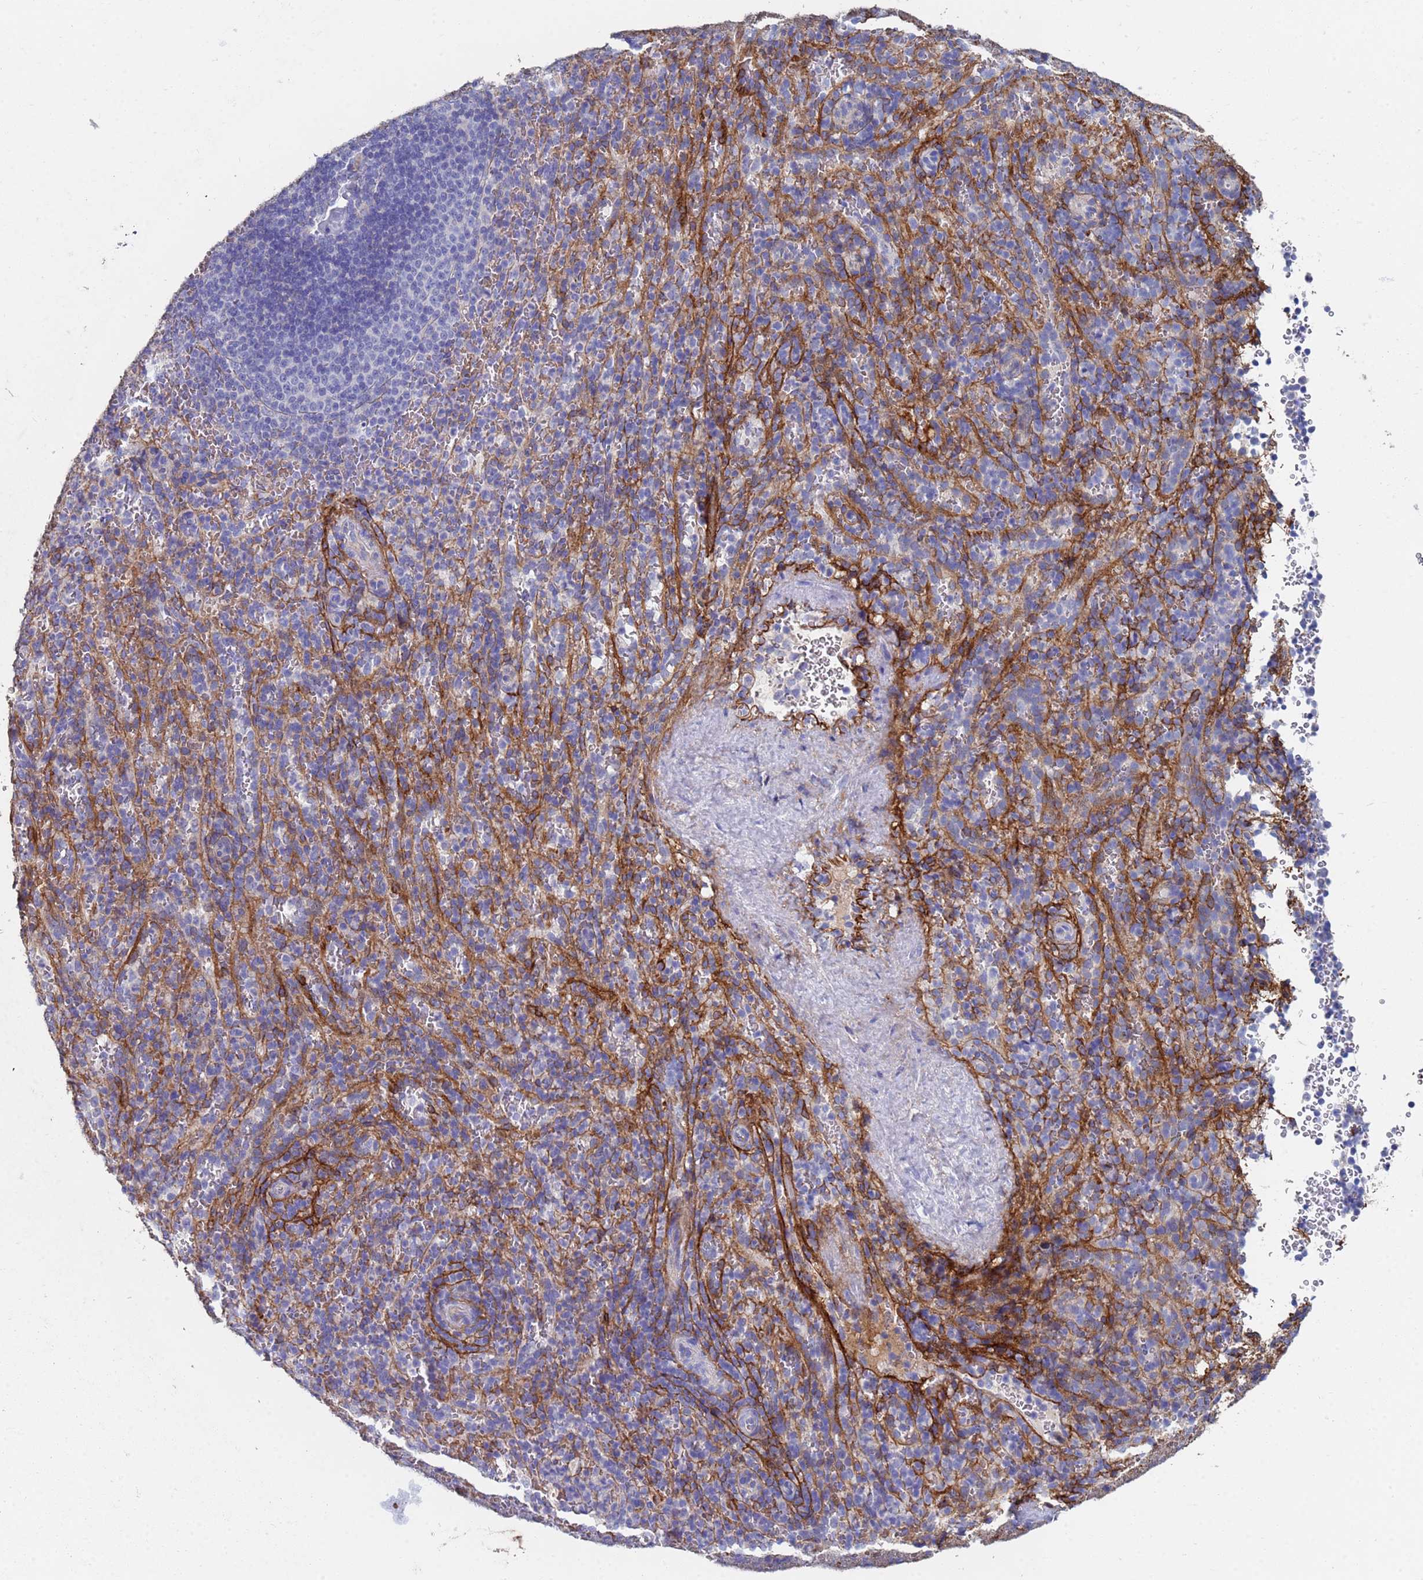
{"staining": {"intensity": "weak", "quantity": "<25%", "location": "cytoplasmic/membranous"}, "tissue": "spleen", "cell_type": "Cells in red pulp", "image_type": "normal", "snomed": [{"axis": "morphology", "description": "Normal tissue, NOS"}, {"axis": "topography", "description": "Spleen"}], "caption": "High power microscopy micrograph of an IHC micrograph of normal spleen, revealing no significant positivity in cells in red pulp.", "gene": "ABCA8", "patient": {"sex": "female", "age": 21}}